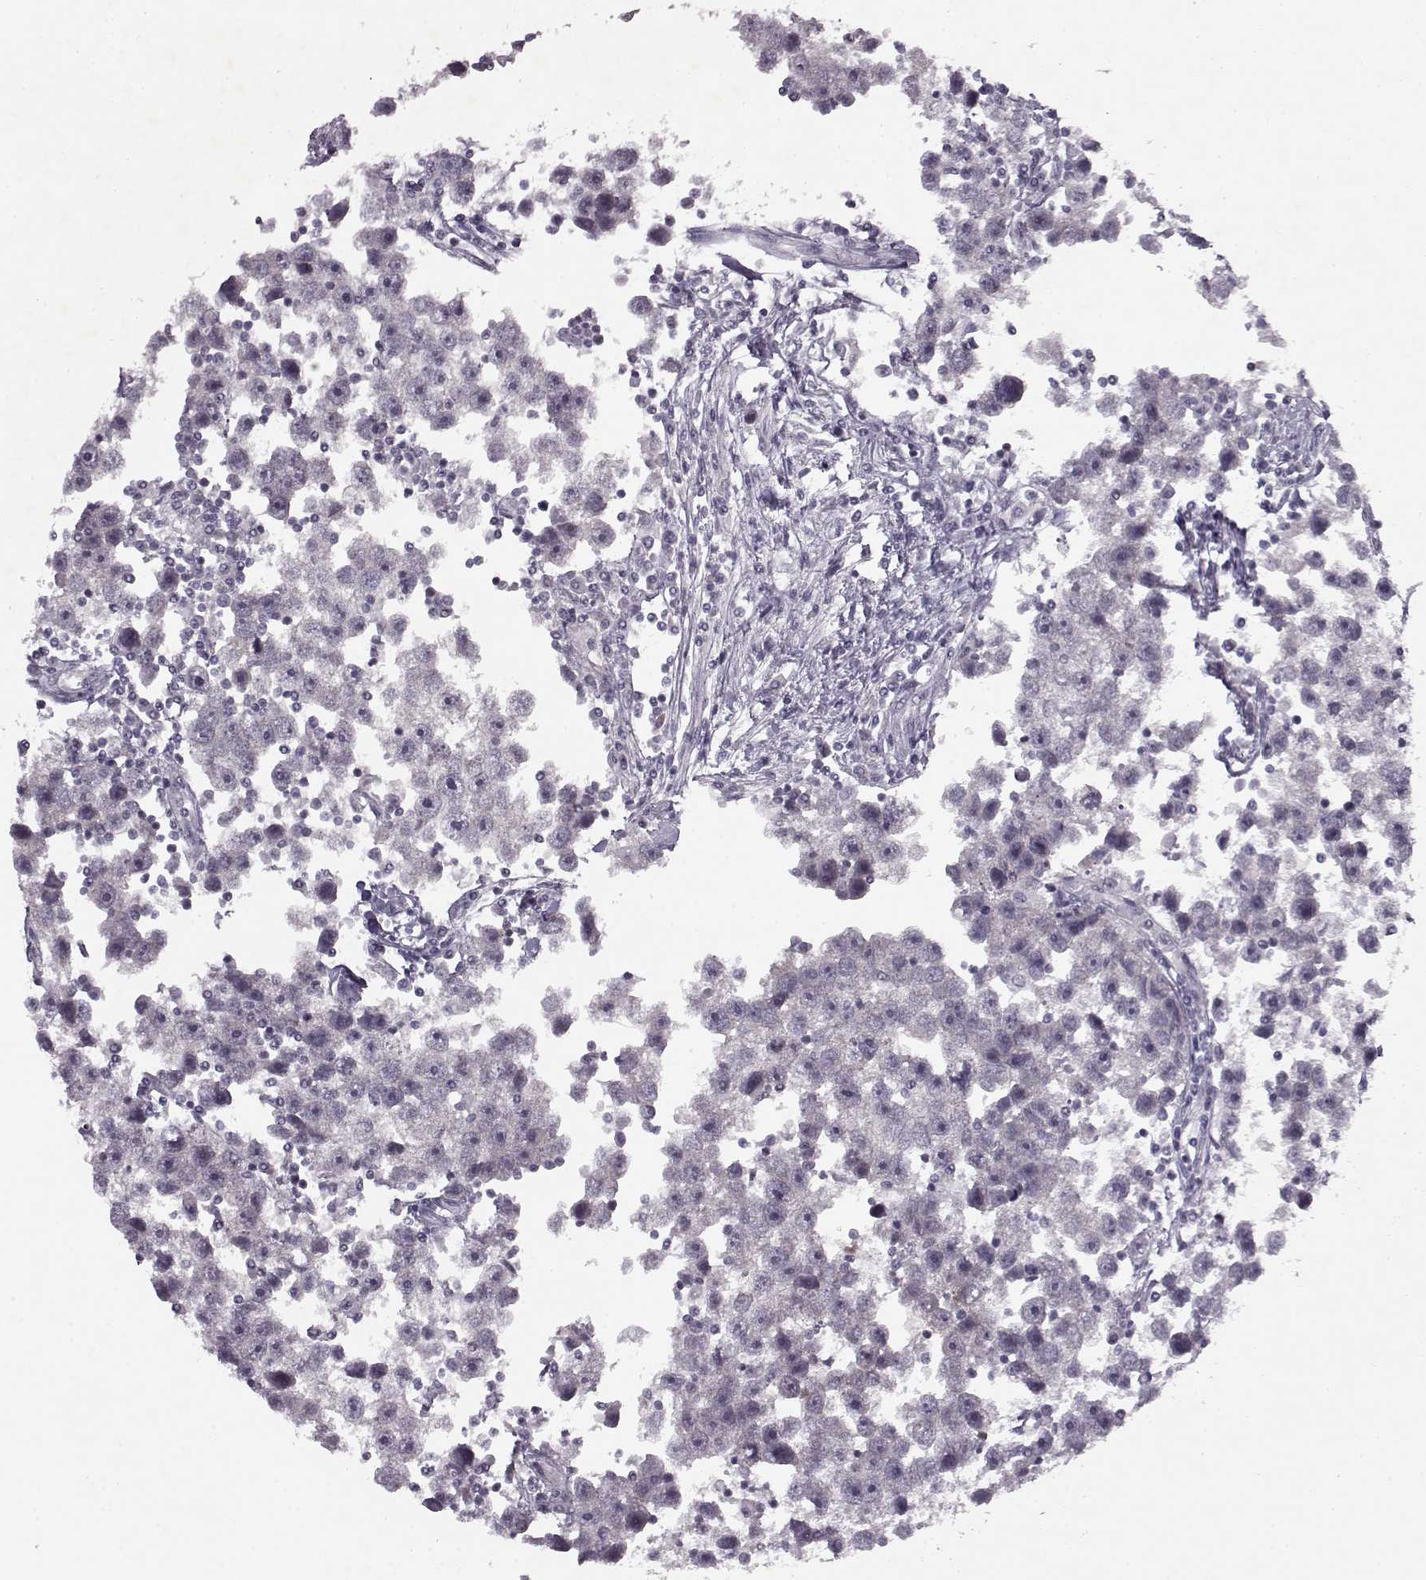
{"staining": {"intensity": "negative", "quantity": "none", "location": "none"}, "tissue": "testis cancer", "cell_type": "Tumor cells", "image_type": "cancer", "snomed": [{"axis": "morphology", "description": "Seminoma, NOS"}, {"axis": "topography", "description": "Testis"}], "caption": "Photomicrograph shows no protein staining in tumor cells of testis seminoma tissue.", "gene": "RP1L1", "patient": {"sex": "male", "age": 30}}